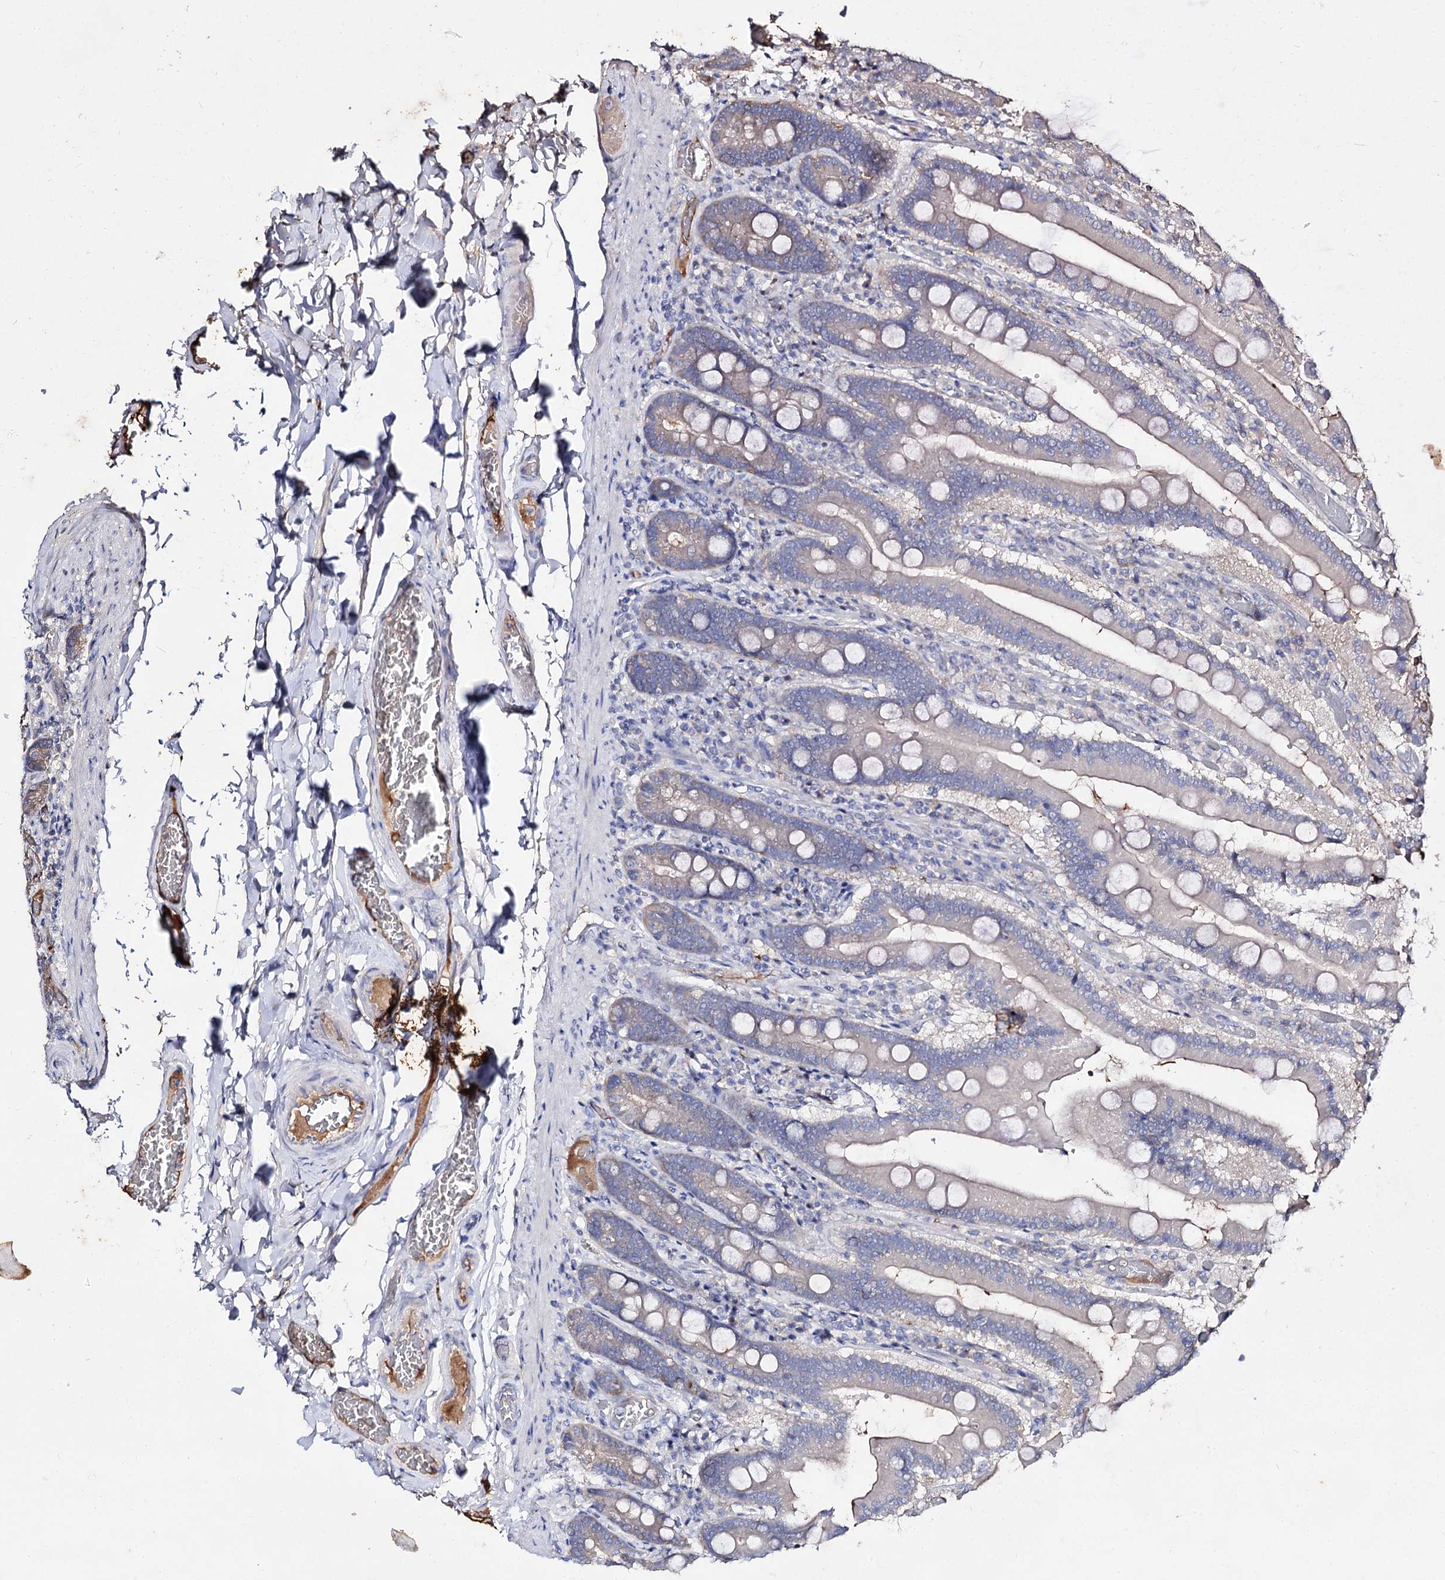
{"staining": {"intensity": "negative", "quantity": "none", "location": "none"}, "tissue": "duodenum", "cell_type": "Glandular cells", "image_type": "normal", "snomed": [{"axis": "morphology", "description": "Normal tissue, NOS"}, {"axis": "topography", "description": "Duodenum"}], "caption": "A high-resolution histopathology image shows IHC staining of normal duodenum, which exhibits no significant expression in glandular cells. (DAB immunohistochemistry, high magnification).", "gene": "ARFIP2", "patient": {"sex": "female", "age": 62}}